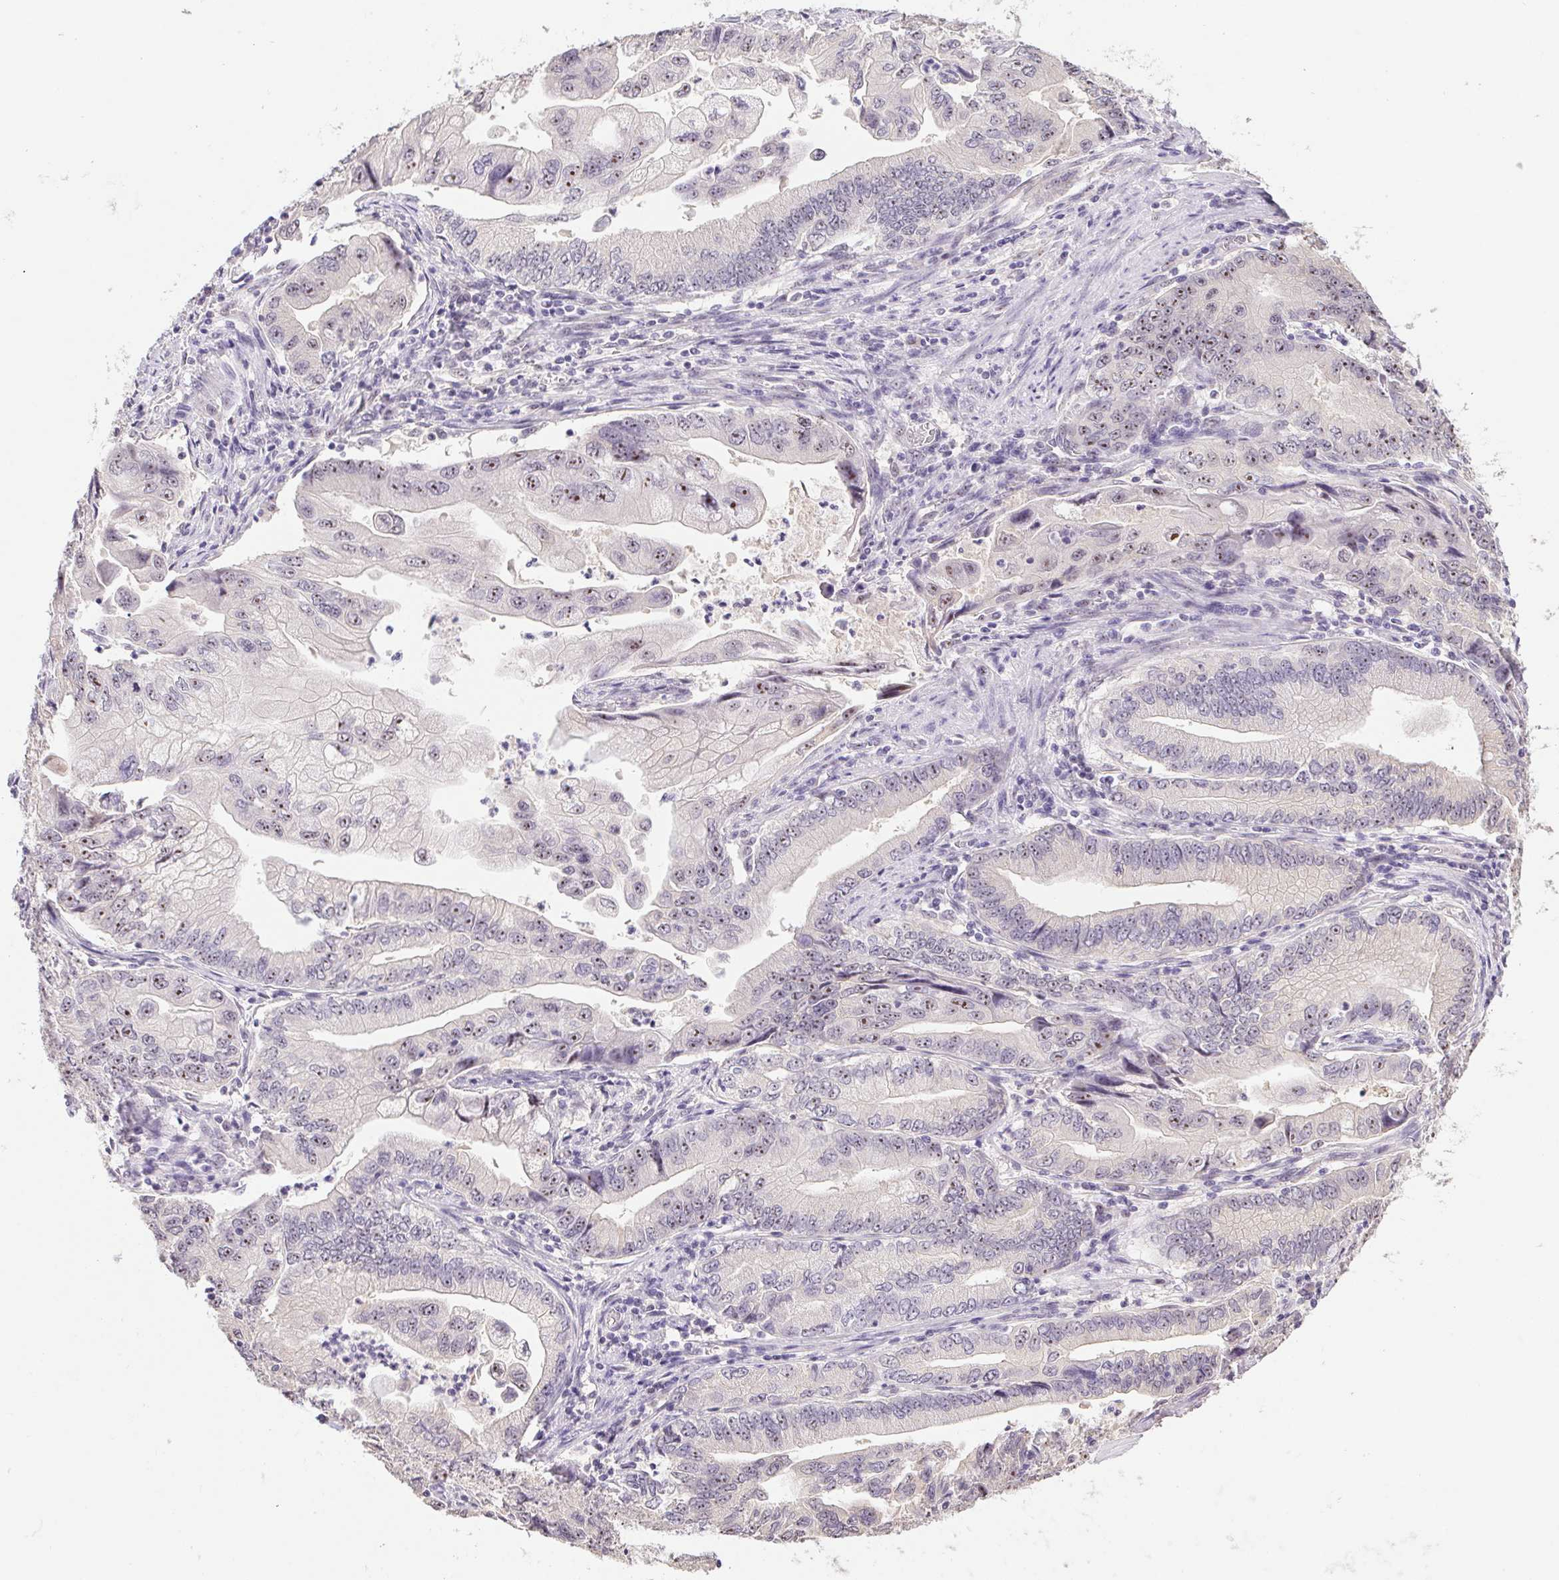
{"staining": {"intensity": "weak", "quantity": "<25%", "location": "nuclear"}, "tissue": "stomach cancer", "cell_type": "Tumor cells", "image_type": "cancer", "snomed": [{"axis": "morphology", "description": "Adenocarcinoma, NOS"}, {"axis": "topography", "description": "Pancreas"}, {"axis": "topography", "description": "Stomach, upper"}], "caption": "Immunohistochemical staining of stomach cancer displays no significant expression in tumor cells.", "gene": "BATF2", "patient": {"sex": "male", "age": 77}}